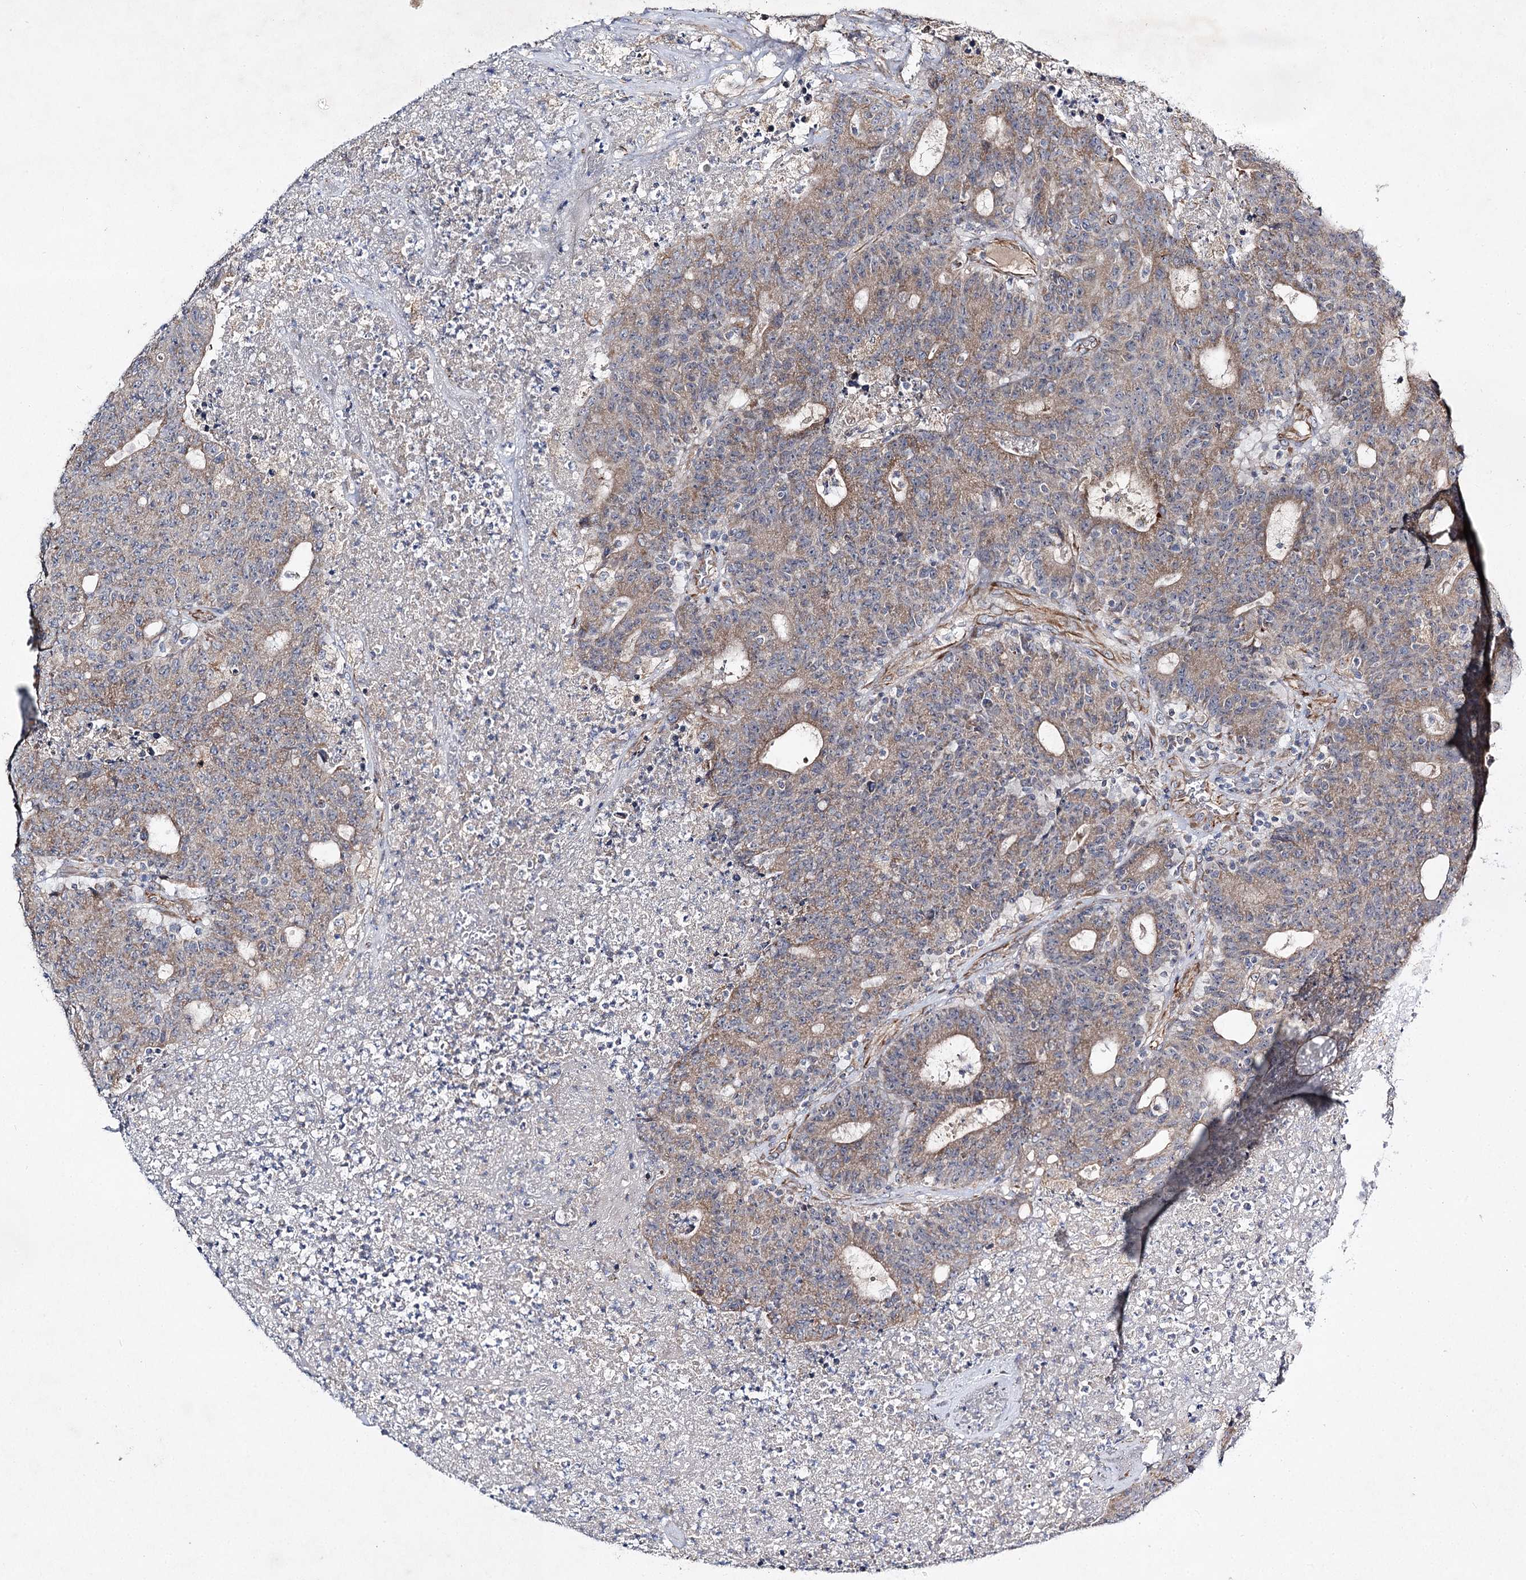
{"staining": {"intensity": "weak", "quantity": ">75%", "location": "cytoplasmic/membranous"}, "tissue": "colorectal cancer", "cell_type": "Tumor cells", "image_type": "cancer", "snomed": [{"axis": "morphology", "description": "Adenocarcinoma, NOS"}, {"axis": "topography", "description": "Colon"}], "caption": "High-magnification brightfield microscopy of adenocarcinoma (colorectal) stained with DAB (3,3'-diaminobenzidine) (brown) and counterstained with hematoxylin (blue). tumor cells exhibit weak cytoplasmic/membranous expression is identified in approximately>75% of cells. The staining is performed using DAB brown chromogen to label protein expression. The nuclei are counter-stained blue using hematoxylin.", "gene": "KIAA0825", "patient": {"sex": "female", "age": 75}}